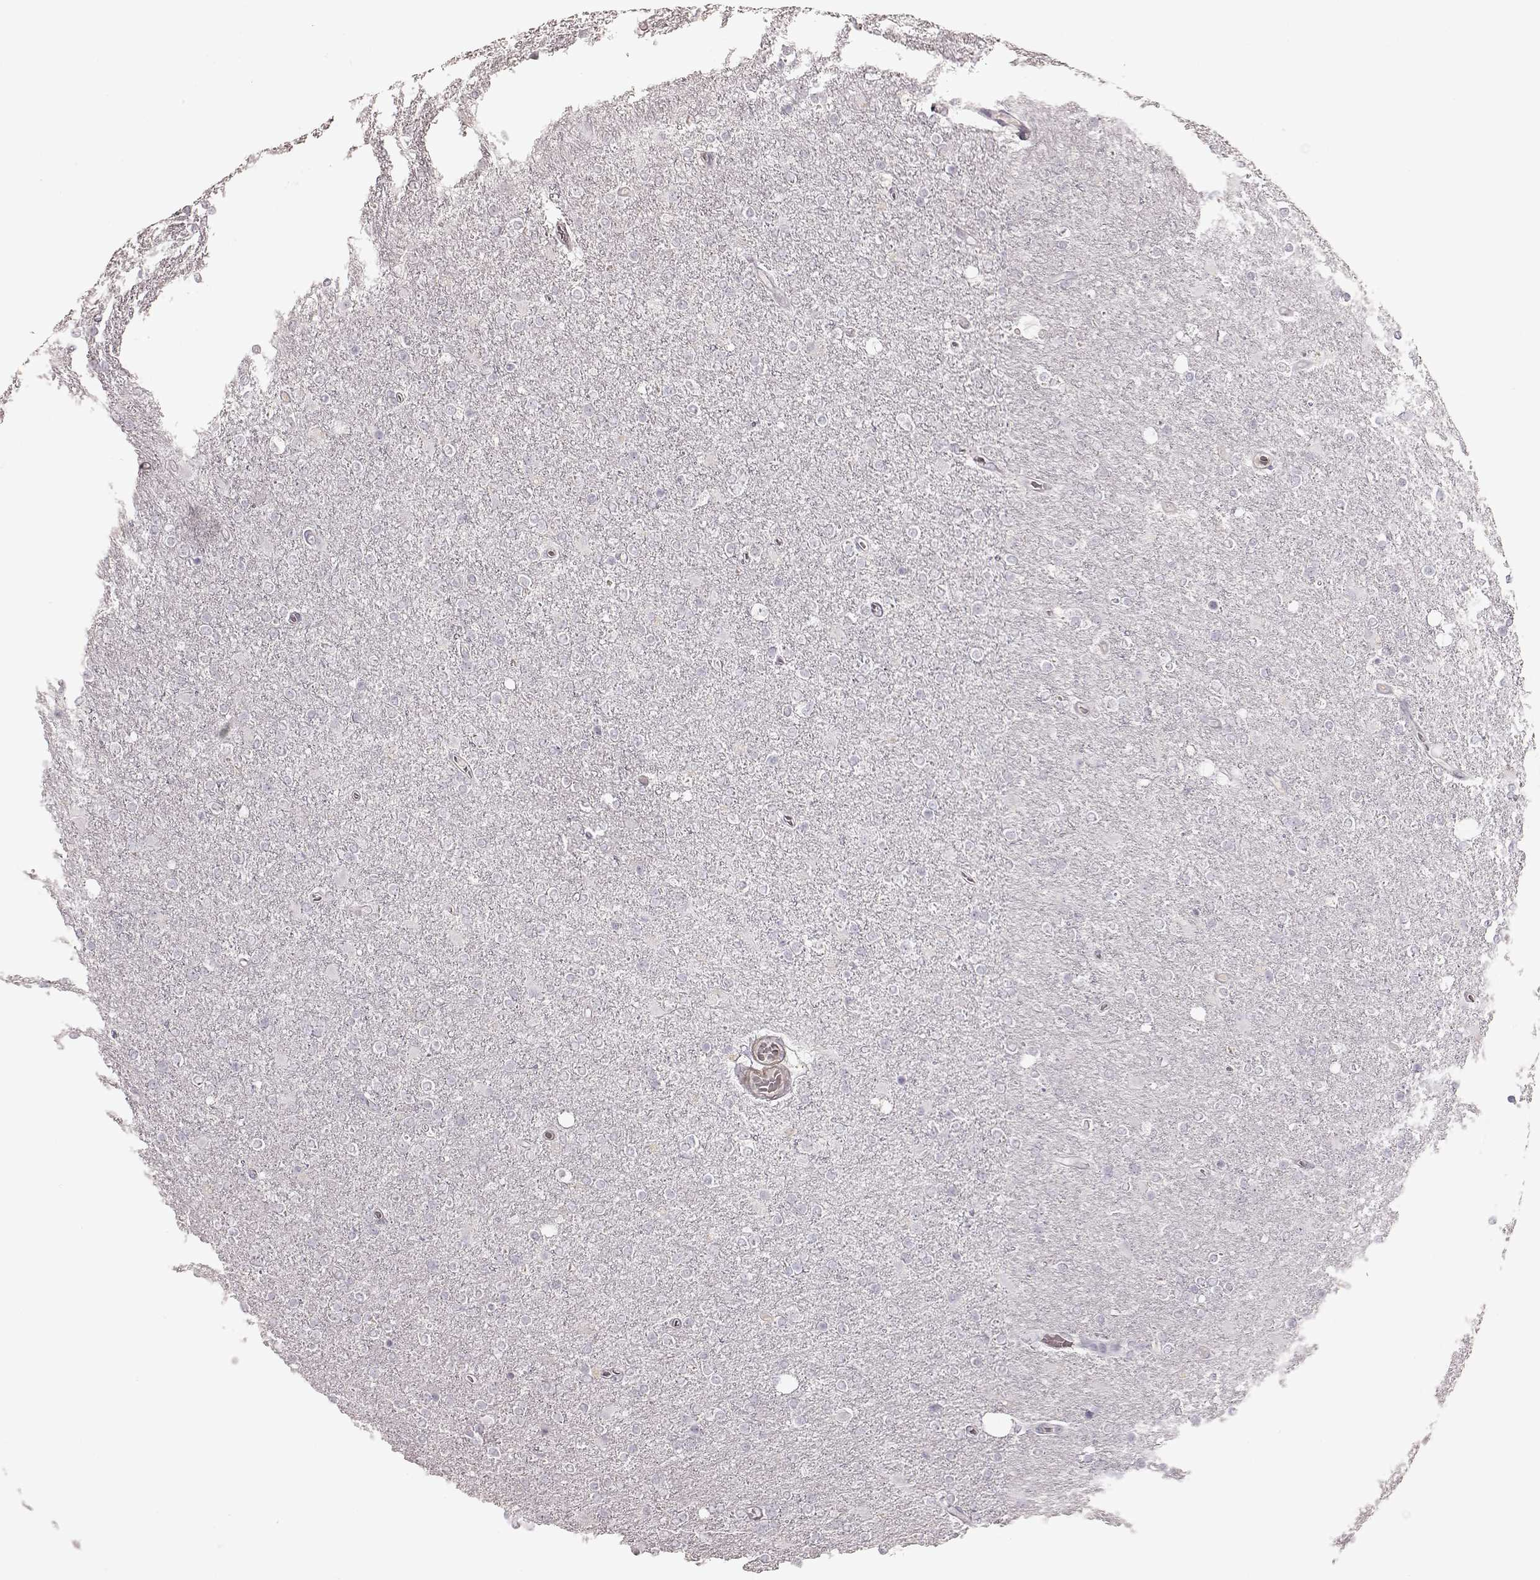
{"staining": {"intensity": "negative", "quantity": "none", "location": "none"}, "tissue": "glioma", "cell_type": "Tumor cells", "image_type": "cancer", "snomed": [{"axis": "morphology", "description": "Glioma, malignant, High grade"}, {"axis": "topography", "description": "Cerebral cortex"}], "caption": "This histopathology image is of glioma stained with immunohistochemistry (IHC) to label a protein in brown with the nuclei are counter-stained blue. There is no positivity in tumor cells.", "gene": "PRLHR", "patient": {"sex": "male", "age": 70}}